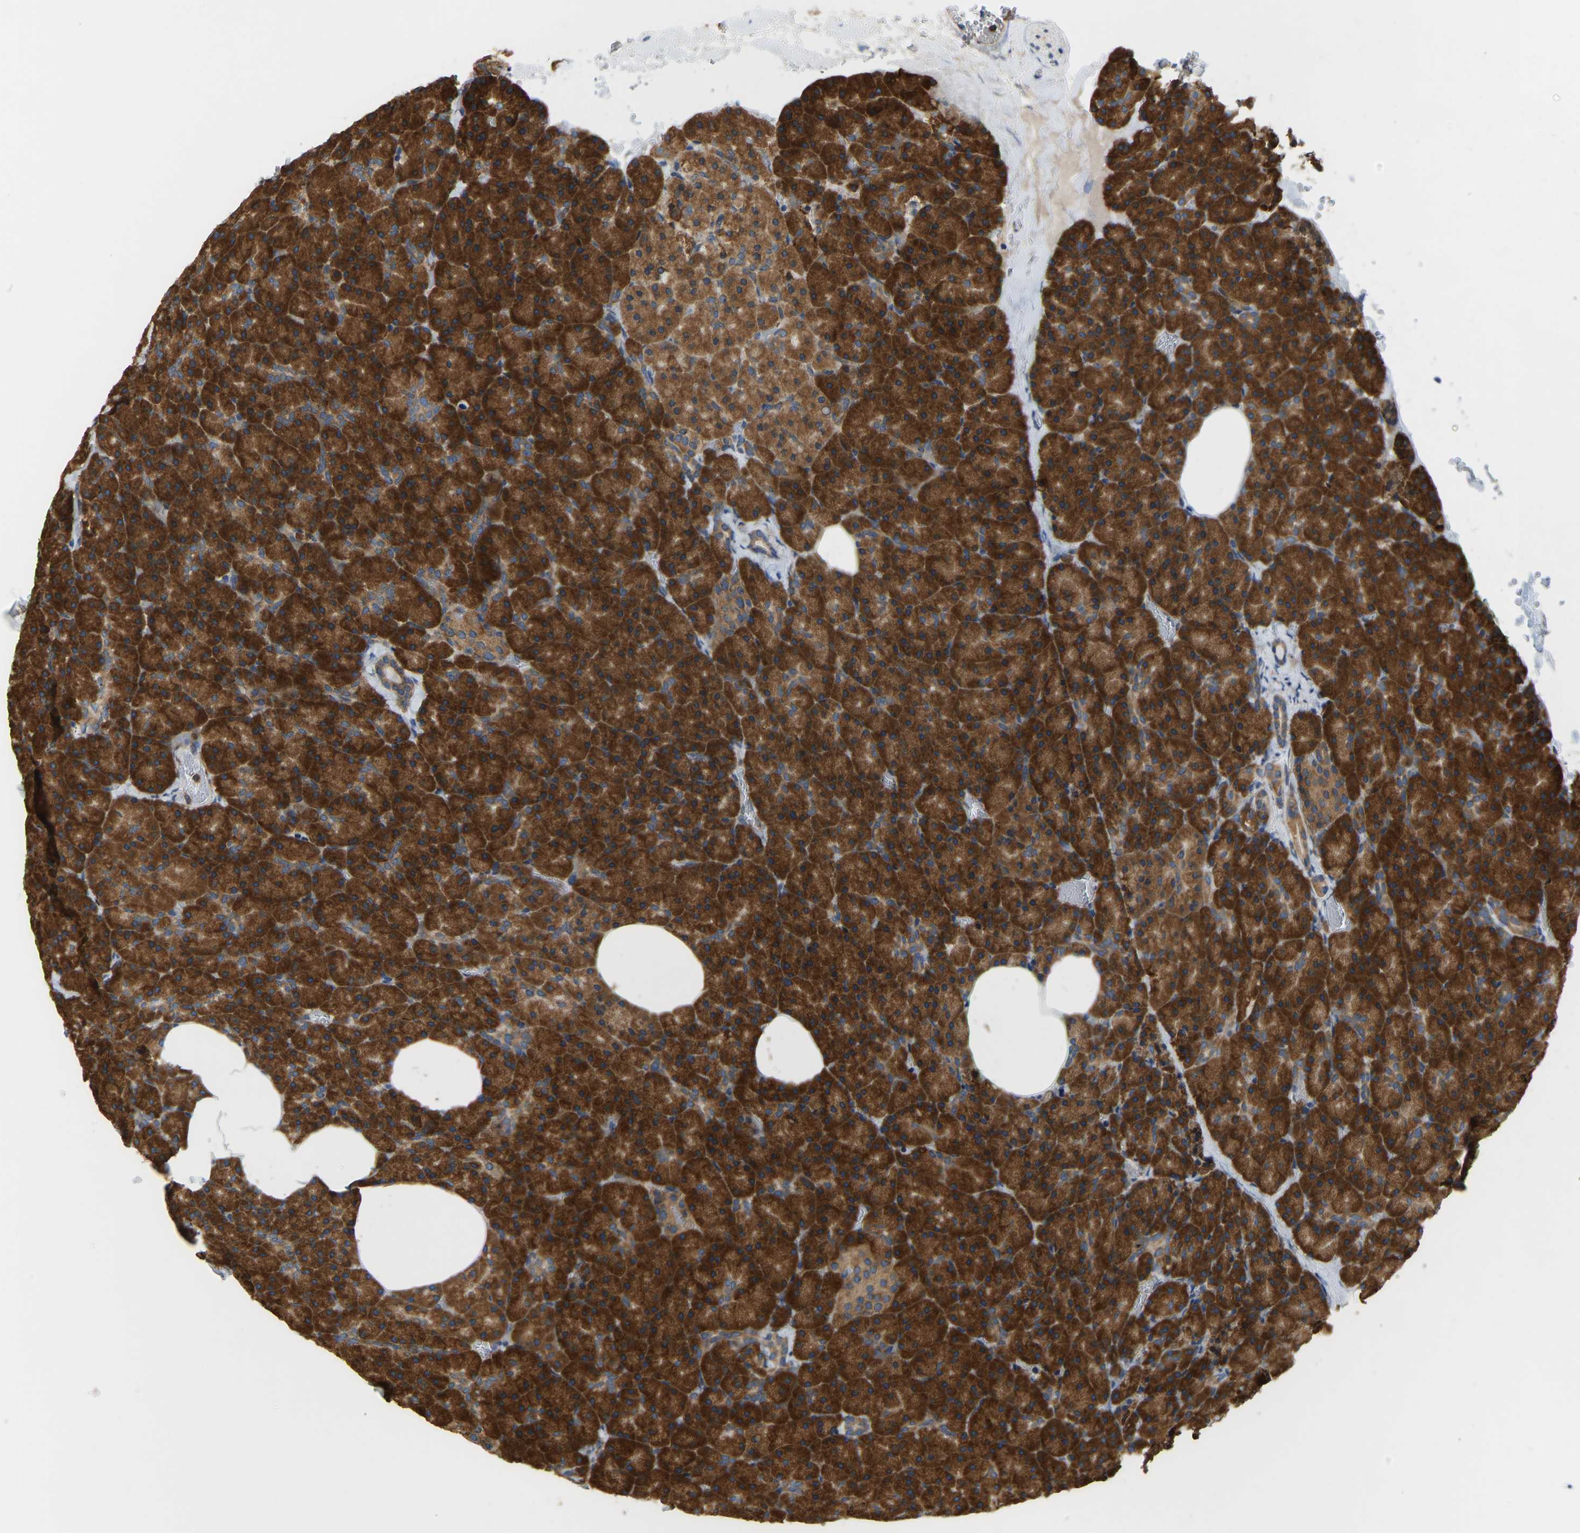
{"staining": {"intensity": "strong", "quantity": ">75%", "location": "cytoplasmic/membranous"}, "tissue": "pancreas", "cell_type": "Exocrine glandular cells", "image_type": "normal", "snomed": [{"axis": "morphology", "description": "Normal tissue, NOS"}, {"axis": "morphology", "description": "Carcinoid, malignant, NOS"}, {"axis": "topography", "description": "Pancreas"}], "caption": "A brown stain highlights strong cytoplasmic/membranous positivity of a protein in exocrine glandular cells of normal pancreas.", "gene": "RPS6KB2", "patient": {"sex": "female", "age": 35}}